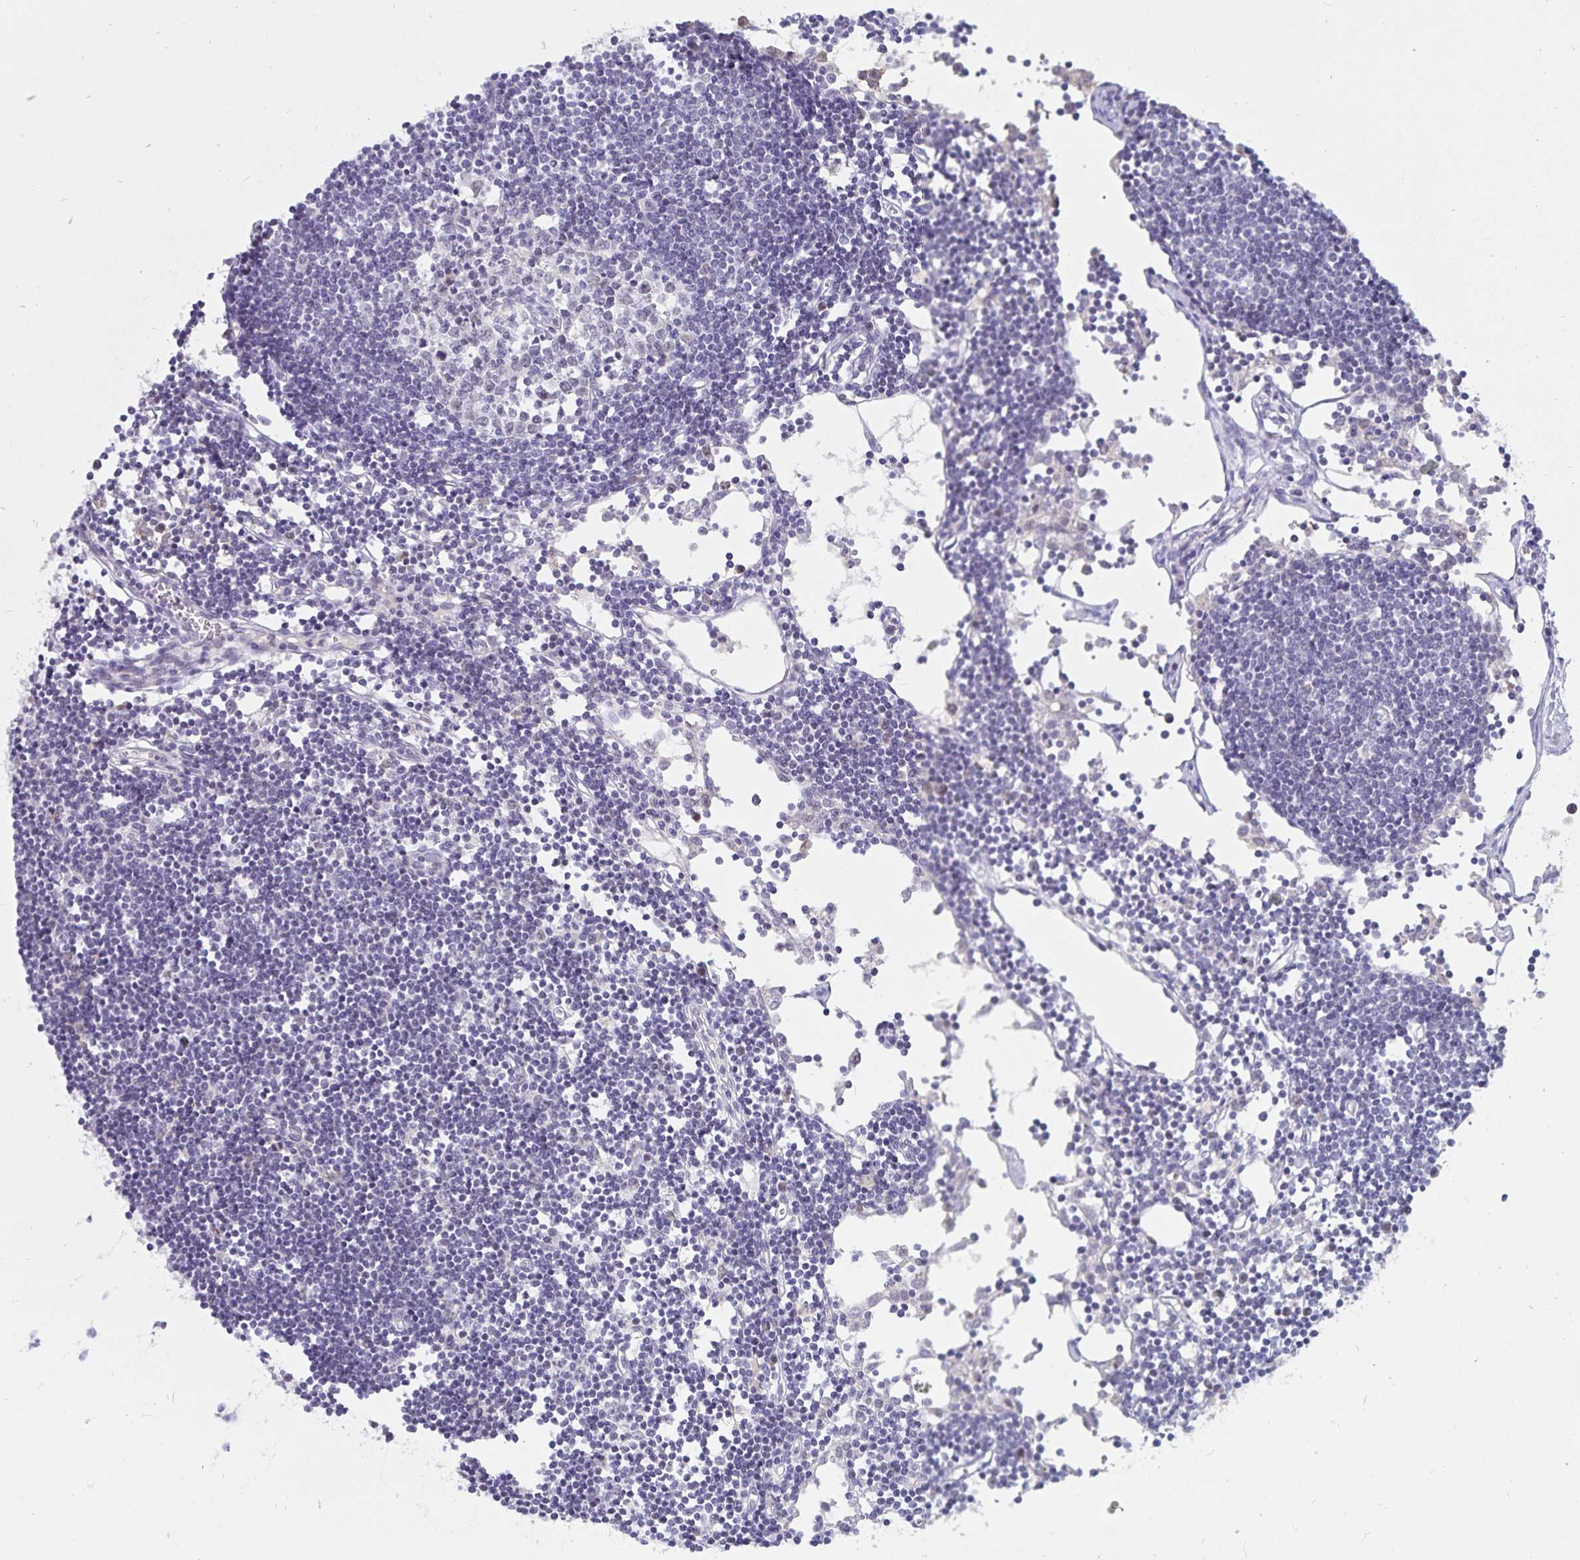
{"staining": {"intensity": "negative", "quantity": "none", "location": "none"}, "tissue": "lymph node", "cell_type": "Germinal center cells", "image_type": "normal", "snomed": [{"axis": "morphology", "description": "Normal tissue, NOS"}, {"axis": "topography", "description": "Lymph node"}], "caption": "Human lymph node stained for a protein using immunohistochemistry (IHC) displays no positivity in germinal center cells.", "gene": "ATP2A2", "patient": {"sex": "female", "age": 65}}